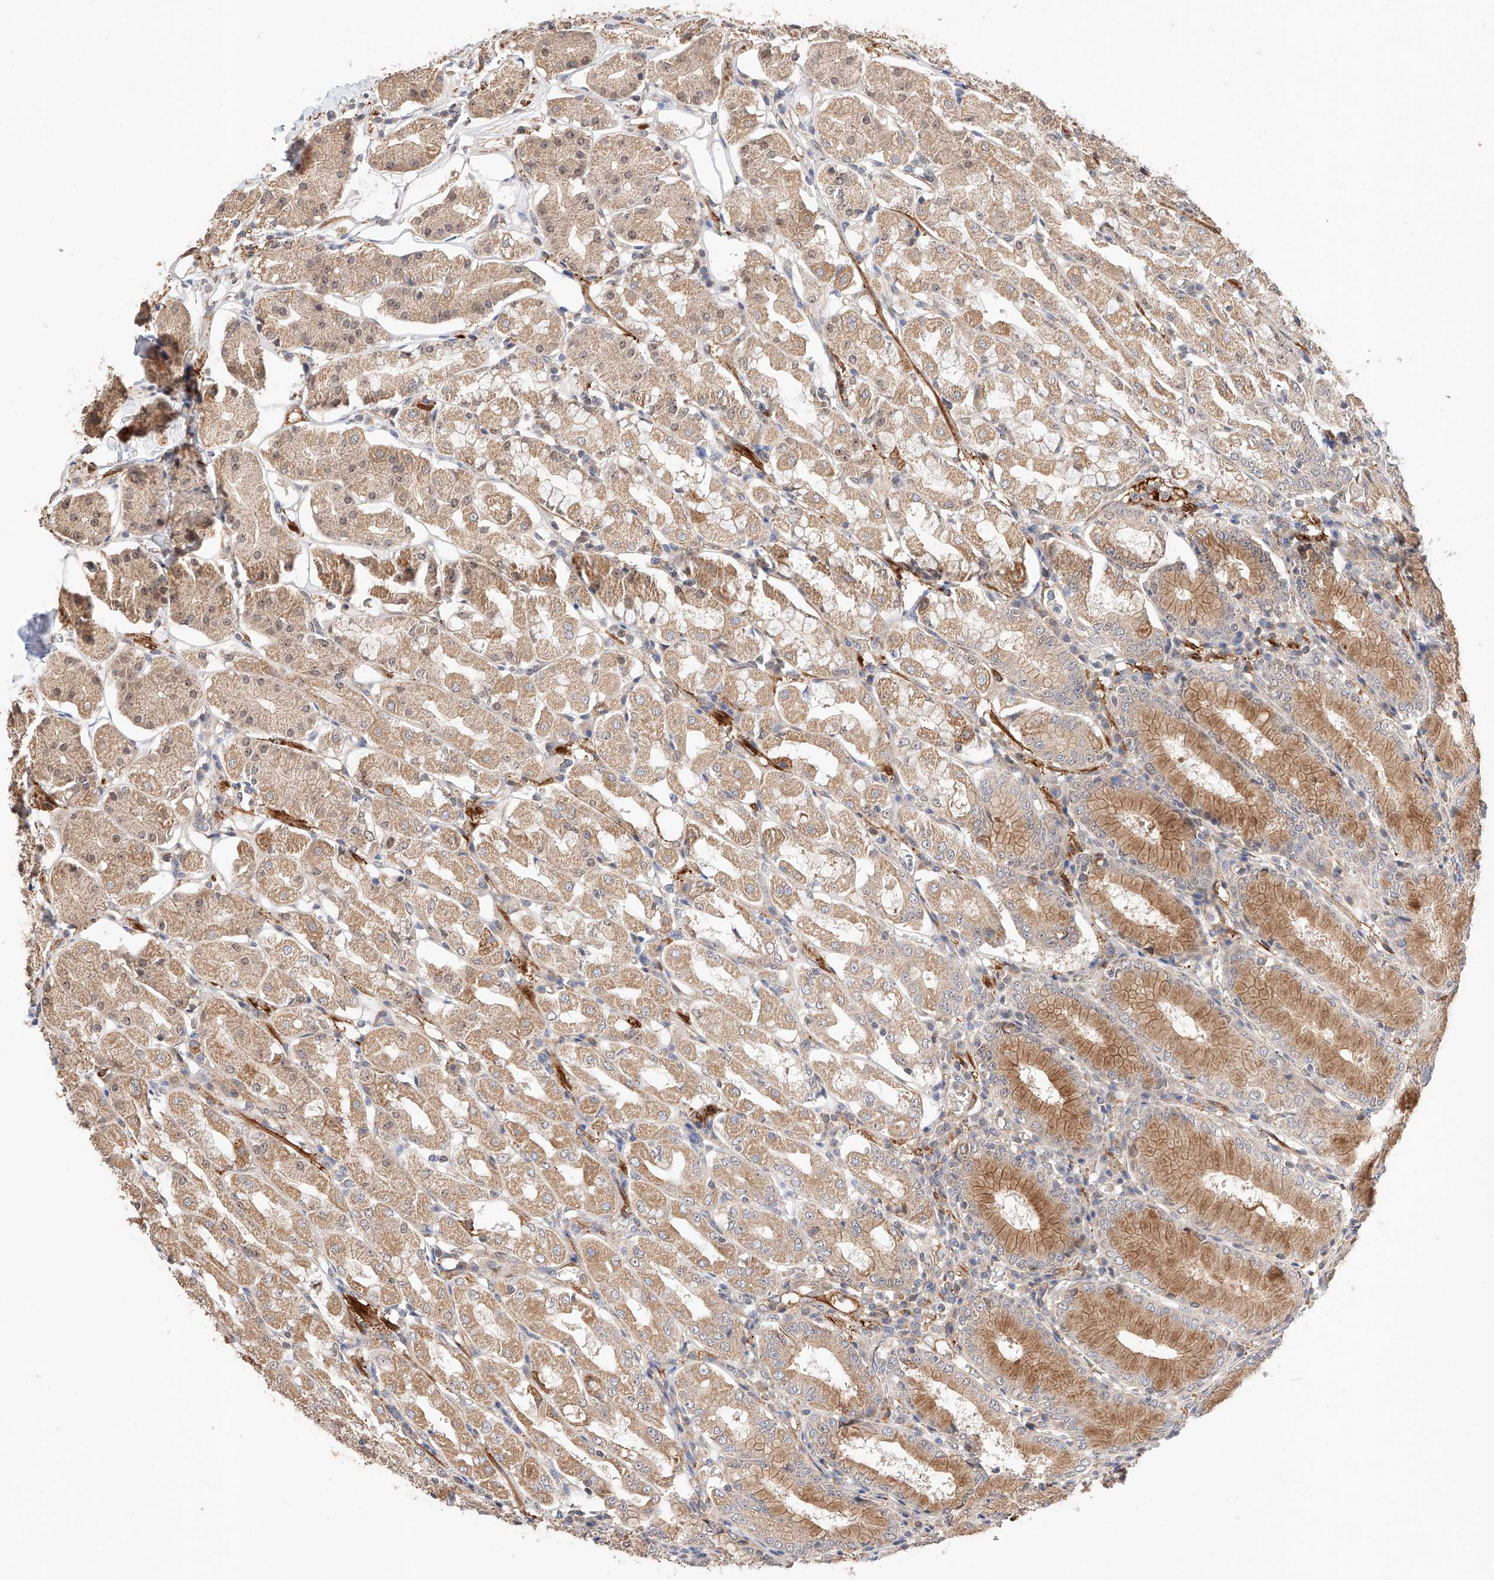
{"staining": {"intensity": "moderate", "quantity": ">75%", "location": "cytoplasmic/membranous,nuclear"}, "tissue": "stomach", "cell_type": "Glandular cells", "image_type": "normal", "snomed": [{"axis": "morphology", "description": "Normal tissue, NOS"}, {"axis": "topography", "description": "Stomach, lower"}], "caption": "Approximately >75% of glandular cells in benign stomach exhibit moderate cytoplasmic/membranous,nuclear protein positivity as visualized by brown immunohistochemical staining.", "gene": "RAB23", "patient": {"sex": "female", "age": 56}}